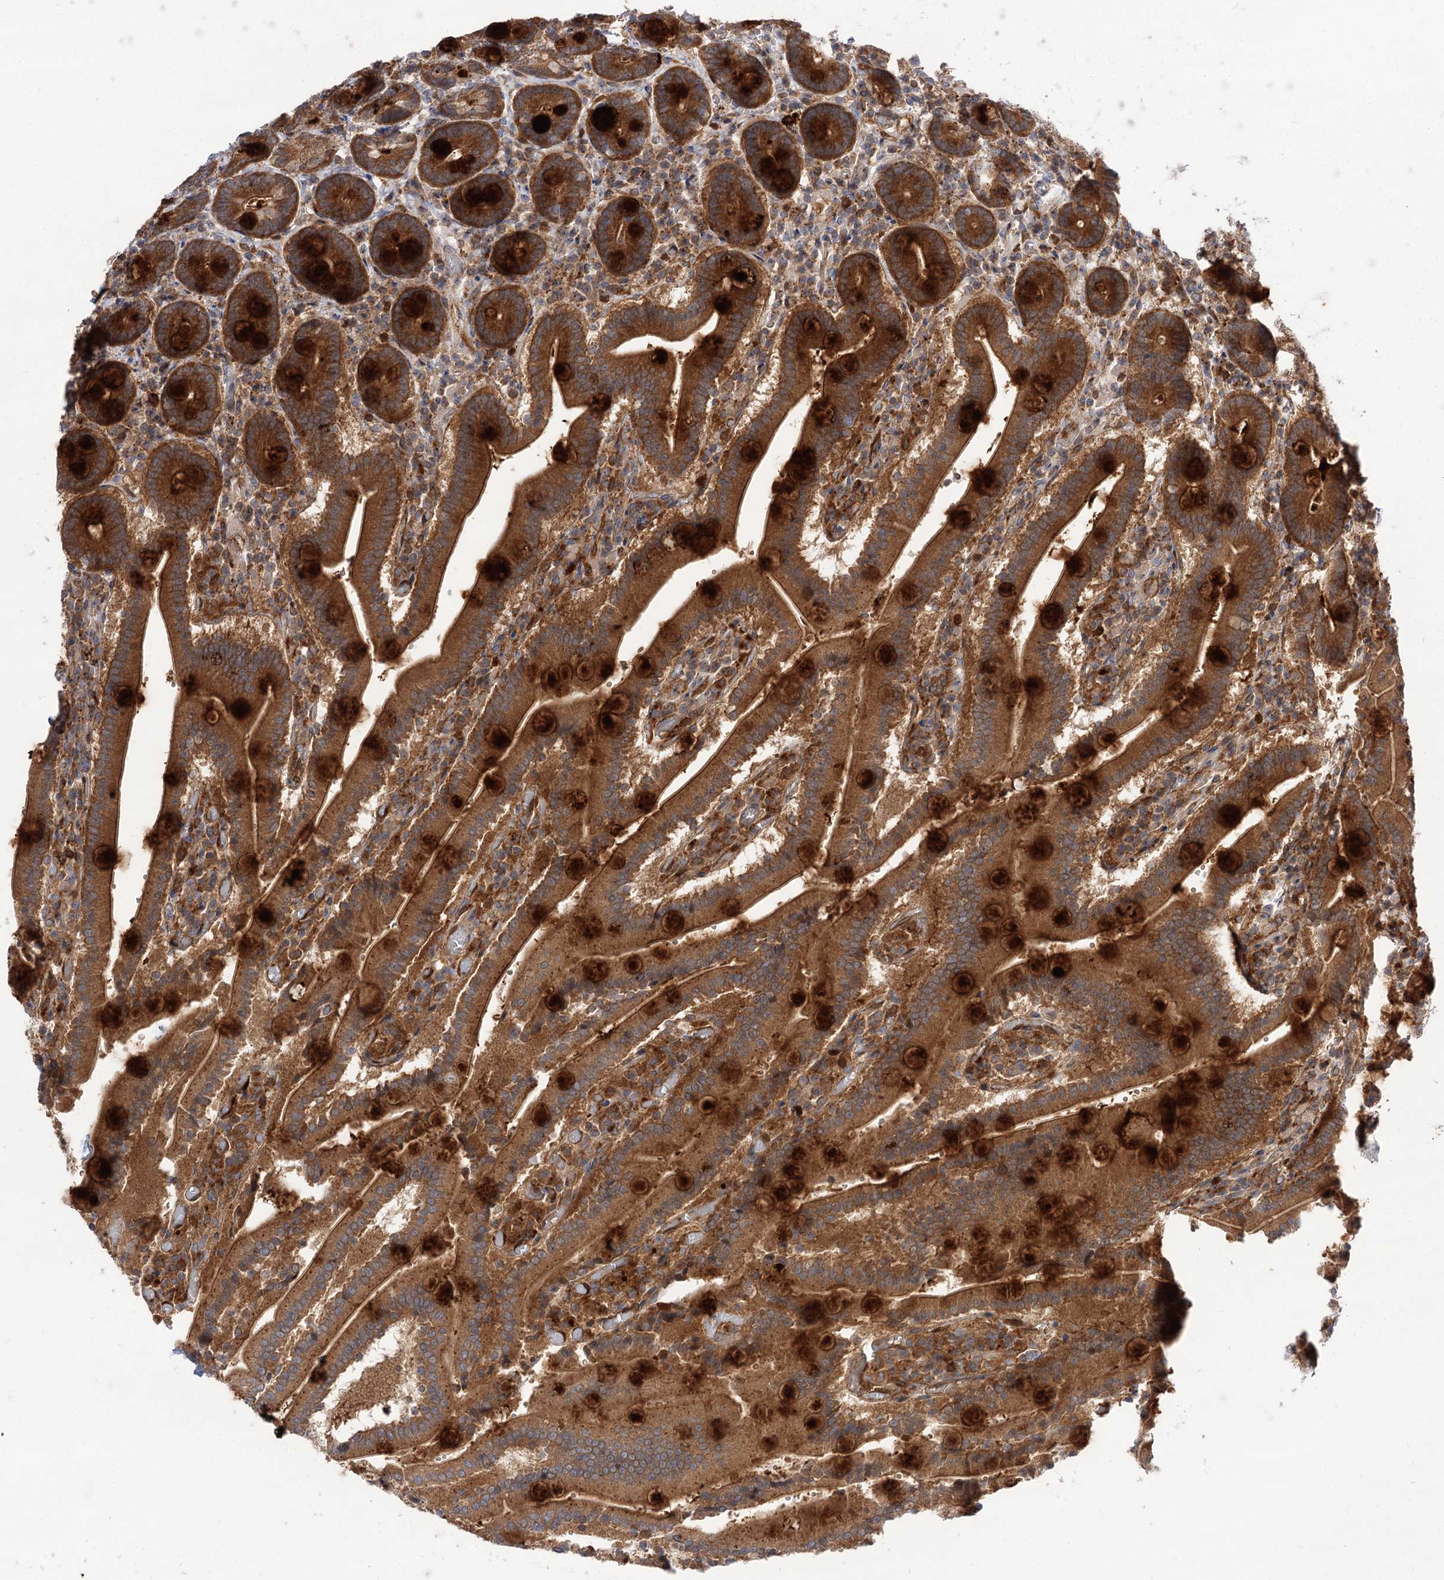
{"staining": {"intensity": "strong", "quantity": ">75%", "location": "cytoplasmic/membranous"}, "tissue": "duodenum", "cell_type": "Glandular cells", "image_type": "normal", "snomed": [{"axis": "morphology", "description": "Normal tissue, NOS"}, {"axis": "topography", "description": "Duodenum"}], "caption": "Approximately >75% of glandular cells in normal human duodenum demonstrate strong cytoplasmic/membranous protein staining as visualized by brown immunohistochemical staining.", "gene": "PATL1", "patient": {"sex": "female", "age": 62}}